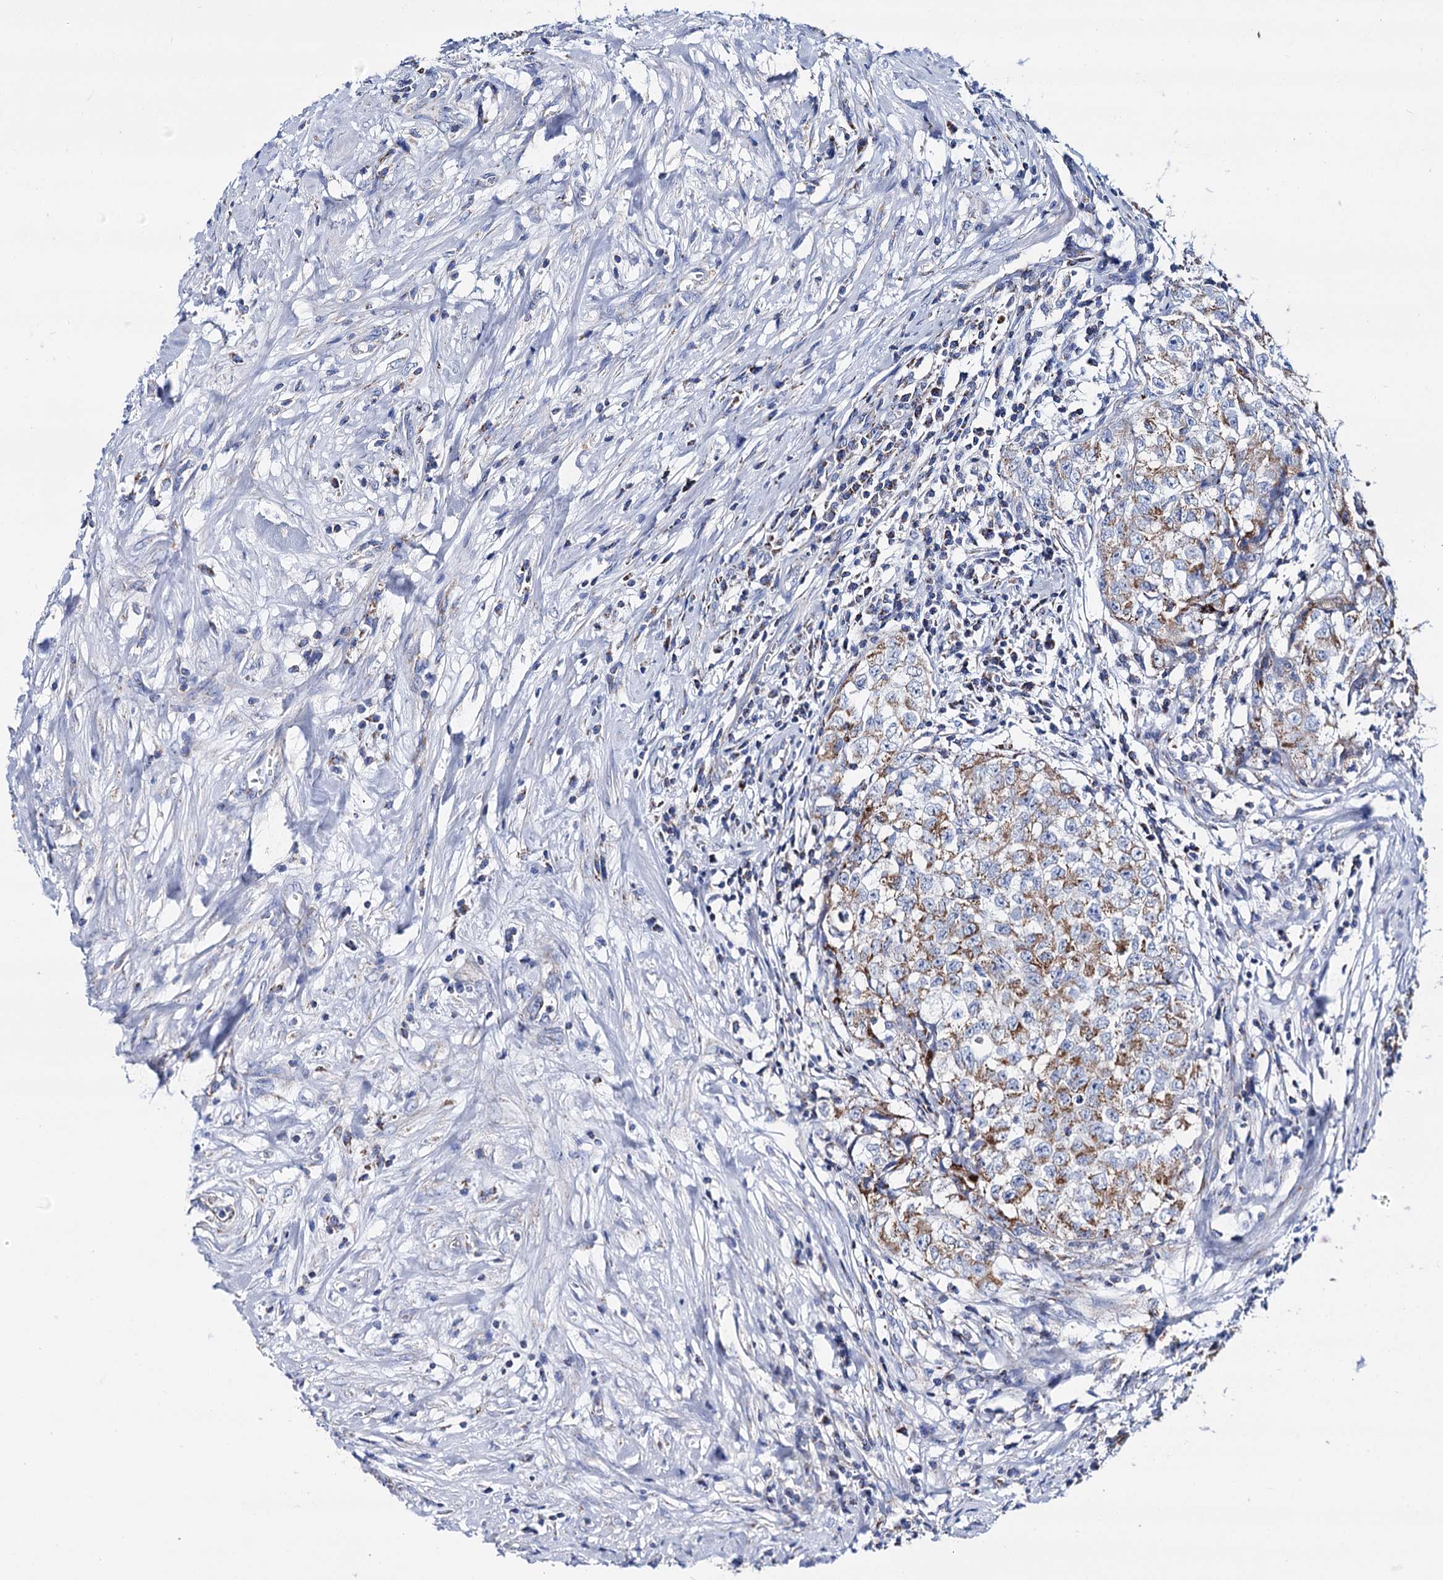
{"staining": {"intensity": "moderate", "quantity": ">75%", "location": "cytoplasmic/membranous"}, "tissue": "testis cancer", "cell_type": "Tumor cells", "image_type": "cancer", "snomed": [{"axis": "morphology", "description": "Seminoma, NOS"}, {"axis": "morphology", "description": "Carcinoma, Embryonal, NOS"}, {"axis": "topography", "description": "Testis"}], "caption": "There is medium levels of moderate cytoplasmic/membranous staining in tumor cells of testis cancer (embryonal carcinoma), as demonstrated by immunohistochemical staining (brown color).", "gene": "UBASH3B", "patient": {"sex": "male", "age": 43}}